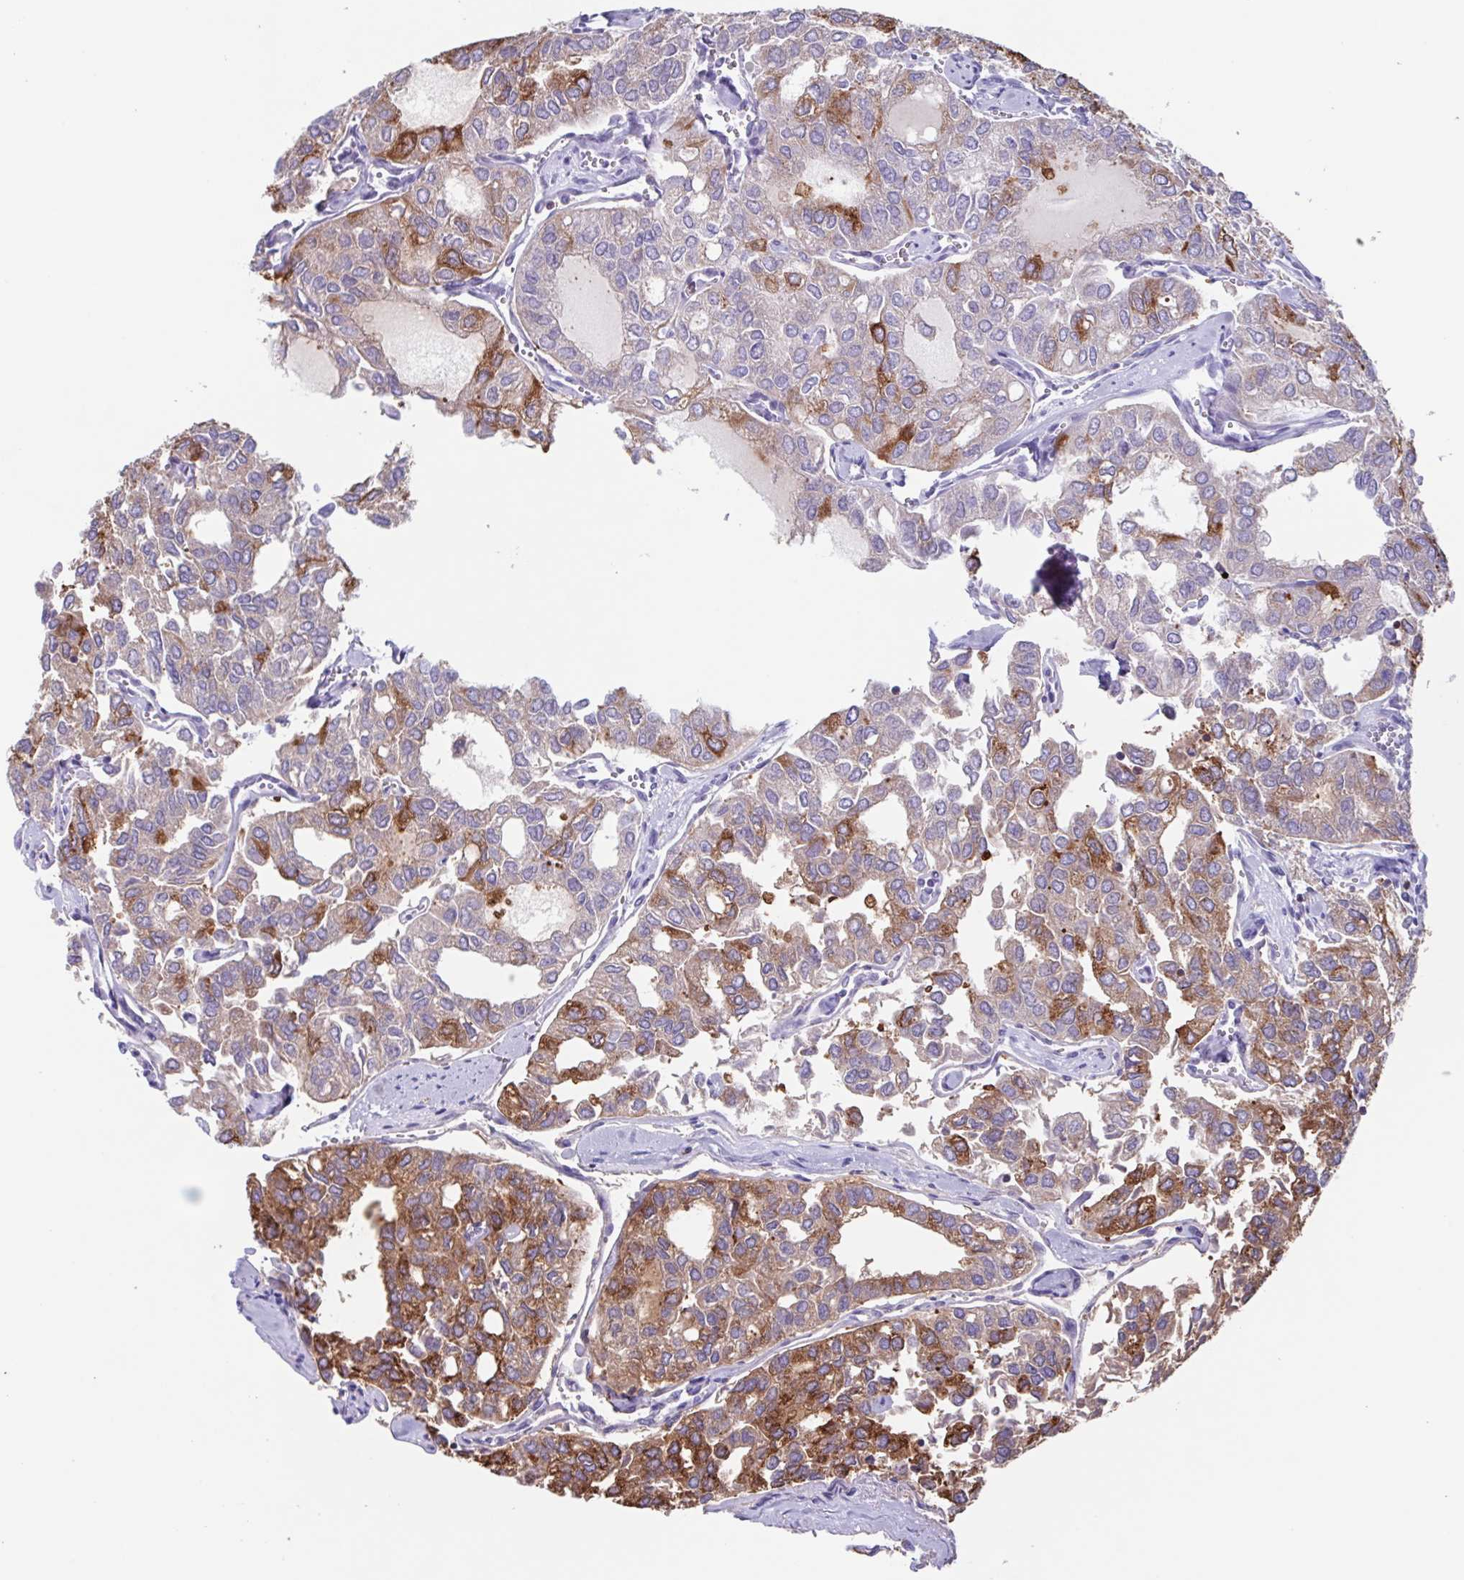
{"staining": {"intensity": "moderate", "quantity": "25%-75%", "location": "cytoplasmic/membranous"}, "tissue": "thyroid cancer", "cell_type": "Tumor cells", "image_type": "cancer", "snomed": [{"axis": "morphology", "description": "Follicular adenoma carcinoma, NOS"}, {"axis": "topography", "description": "Thyroid gland"}], "caption": "This micrograph reveals immunohistochemistry staining of thyroid follicular adenoma carcinoma, with medium moderate cytoplasmic/membranous staining in approximately 25%-75% of tumor cells.", "gene": "TPD52", "patient": {"sex": "male", "age": 75}}